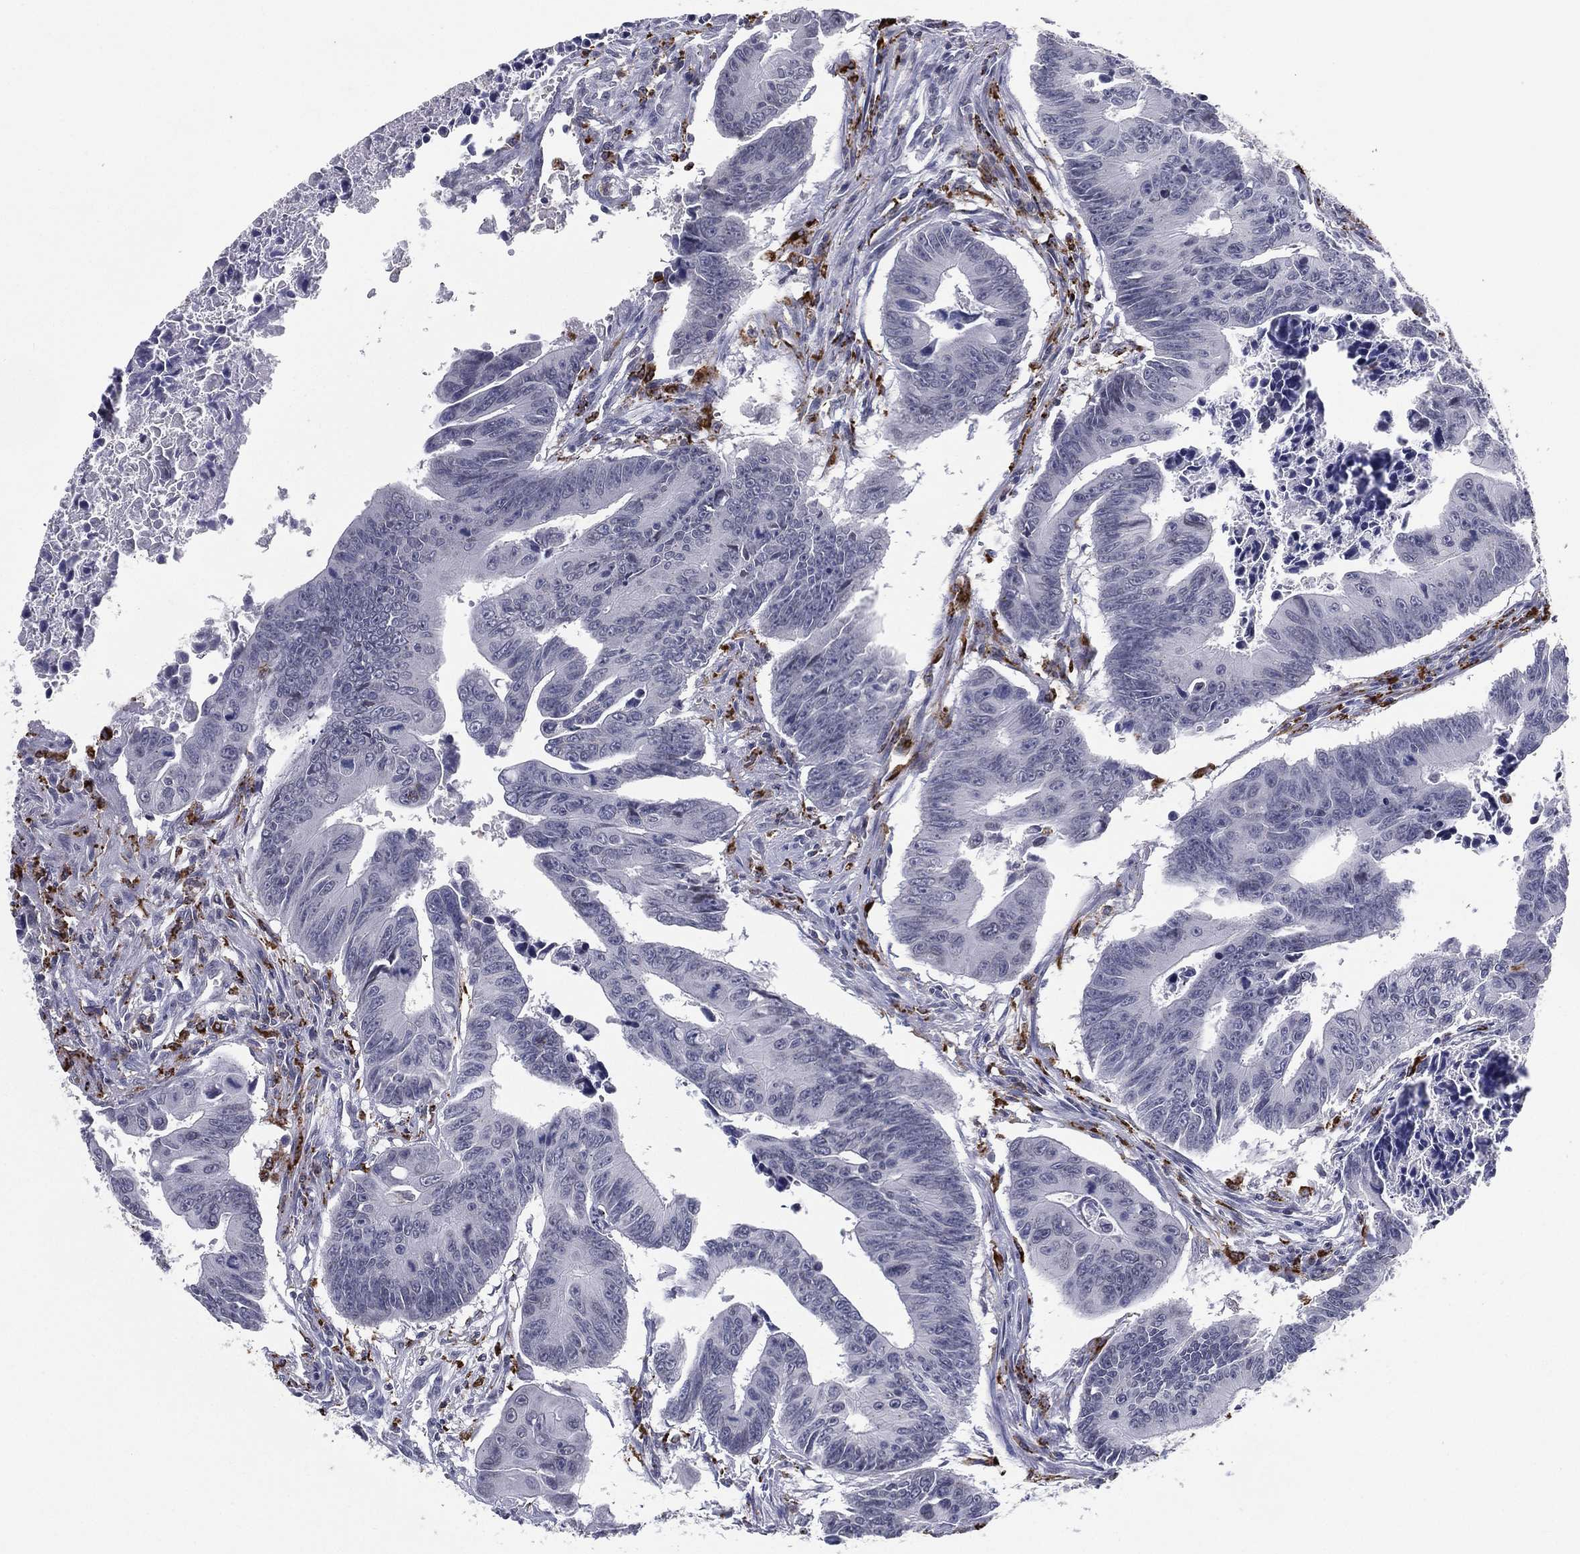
{"staining": {"intensity": "negative", "quantity": "none", "location": "none"}, "tissue": "colorectal cancer", "cell_type": "Tumor cells", "image_type": "cancer", "snomed": [{"axis": "morphology", "description": "Adenocarcinoma, NOS"}, {"axis": "topography", "description": "Colon"}], "caption": "The photomicrograph reveals no significant positivity in tumor cells of colorectal adenocarcinoma.", "gene": "EVI2B", "patient": {"sex": "female", "age": 87}}